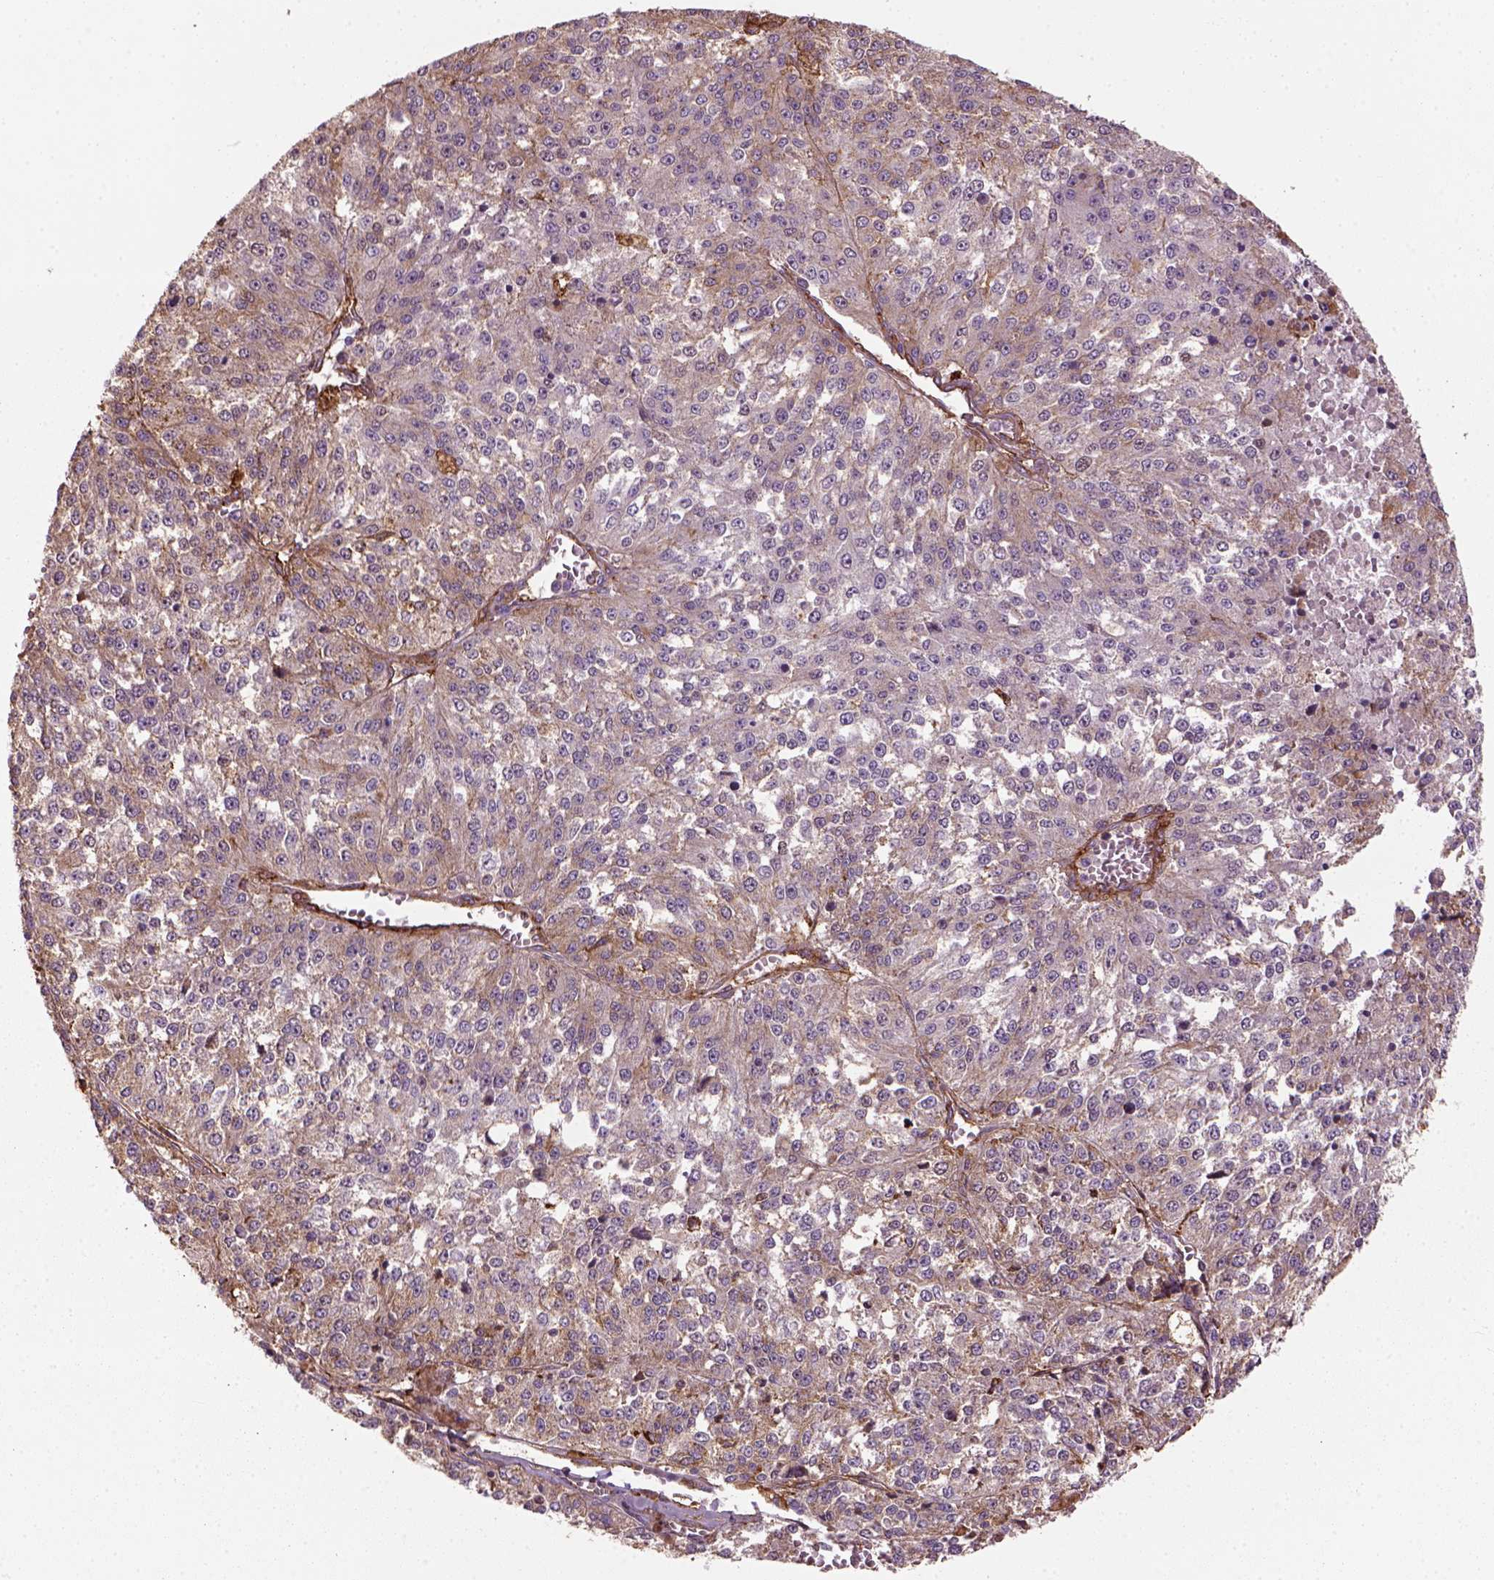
{"staining": {"intensity": "negative", "quantity": "none", "location": "none"}, "tissue": "melanoma", "cell_type": "Tumor cells", "image_type": "cancer", "snomed": [{"axis": "morphology", "description": "Malignant melanoma, Metastatic site"}, {"axis": "topography", "description": "Lymph node"}], "caption": "Immunohistochemistry micrograph of melanoma stained for a protein (brown), which exhibits no staining in tumor cells.", "gene": "MARCKS", "patient": {"sex": "female", "age": 64}}